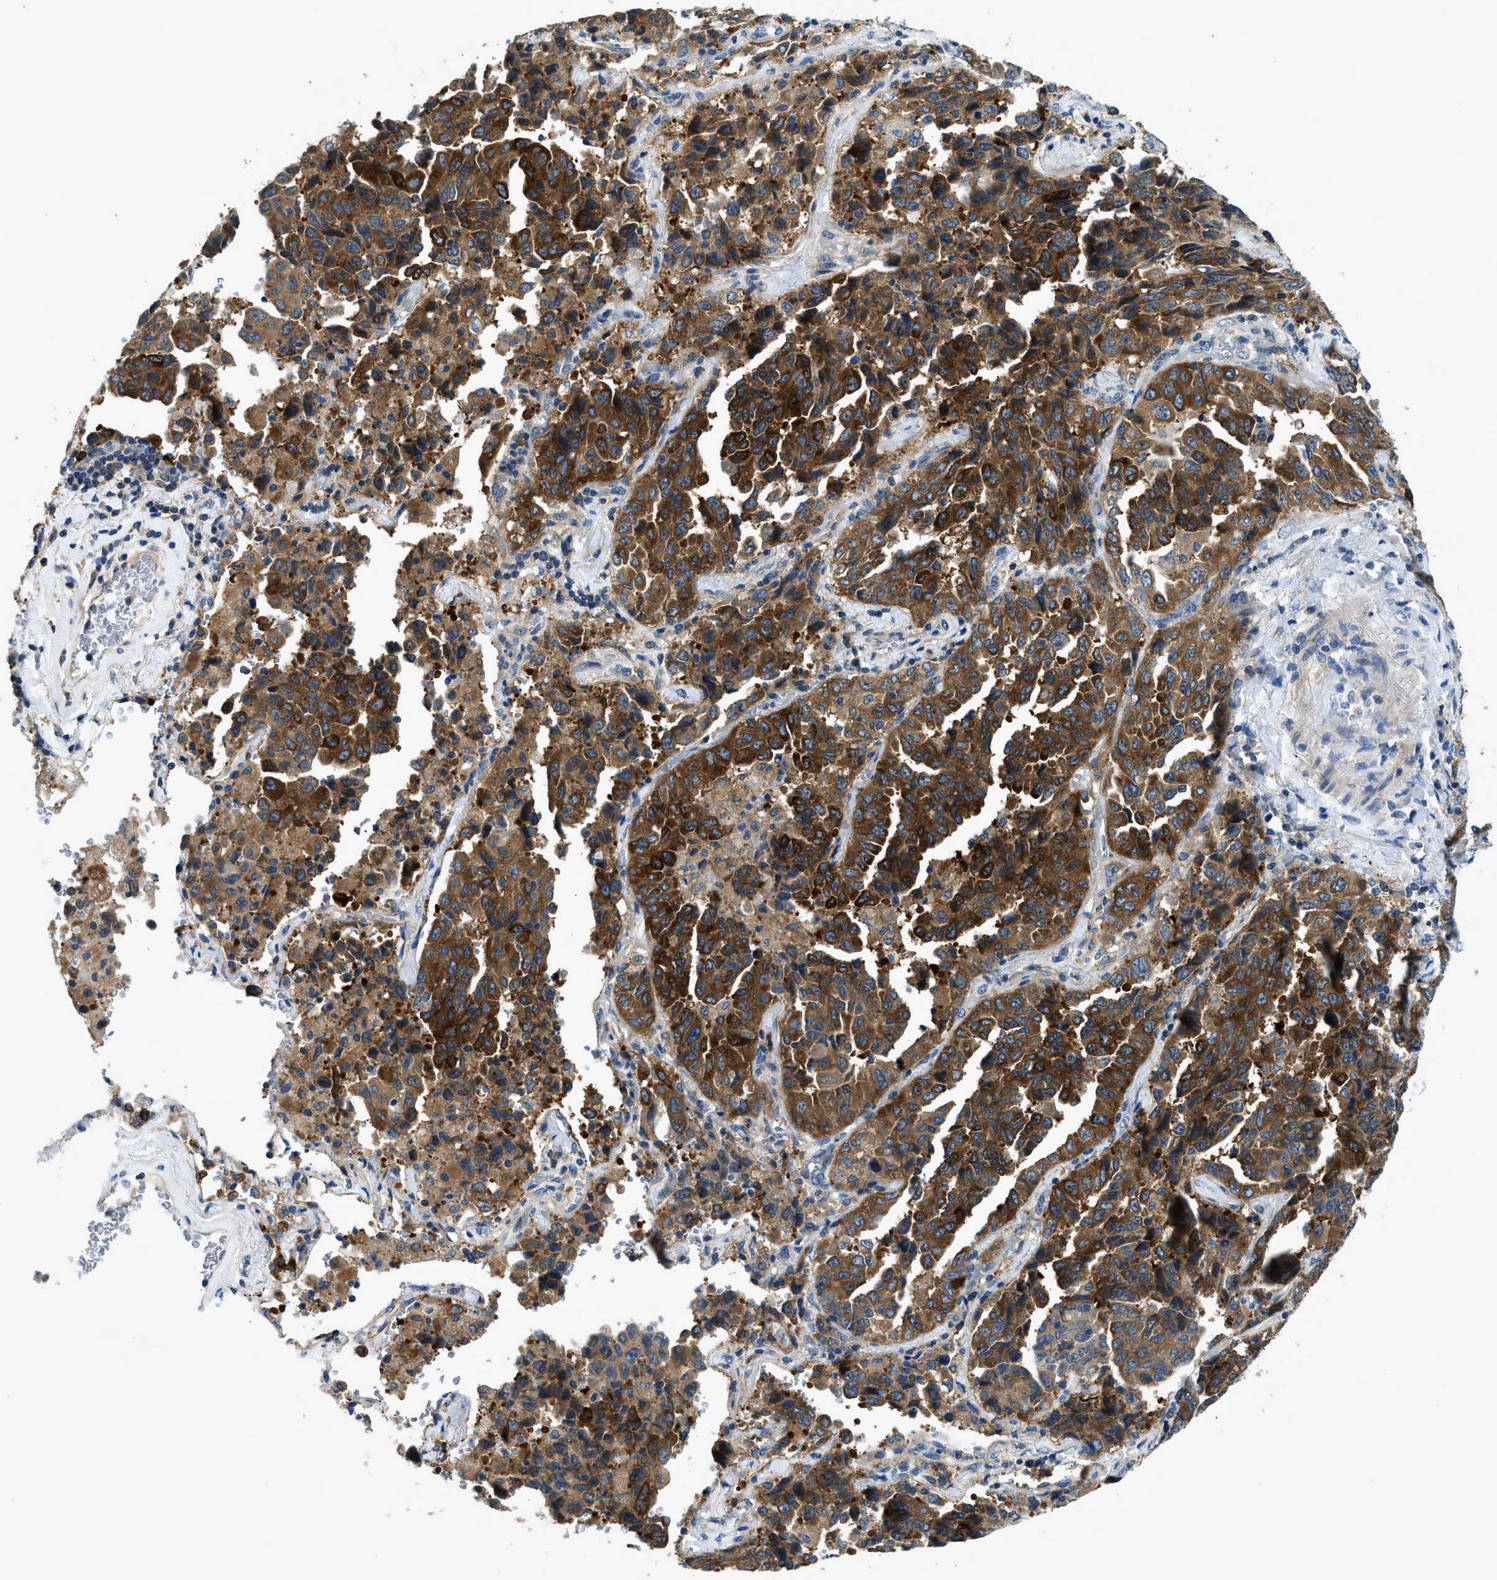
{"staining": {"intensity": "strong", "quantity": ">75%", "location": "cytoplasmic/membranous"}, "tissue": "lung cancer", "cell_type": "Tumor cells", "image_type": "cancer", "snomed": [{"axis": "morphology", "description": "Adenocarcinoma, NOS"}, {"axis": "topography", "description": "Lung"}], "caption": "Strong cytoplasmic/membranous positivity for a protein is identified in approximately >75% of tumor cells of adenocarcinoma (lung) using immunohistochemistry (IHC).", "gene": "LPIN2", "patient": {"sex": "female", "age": 51}}